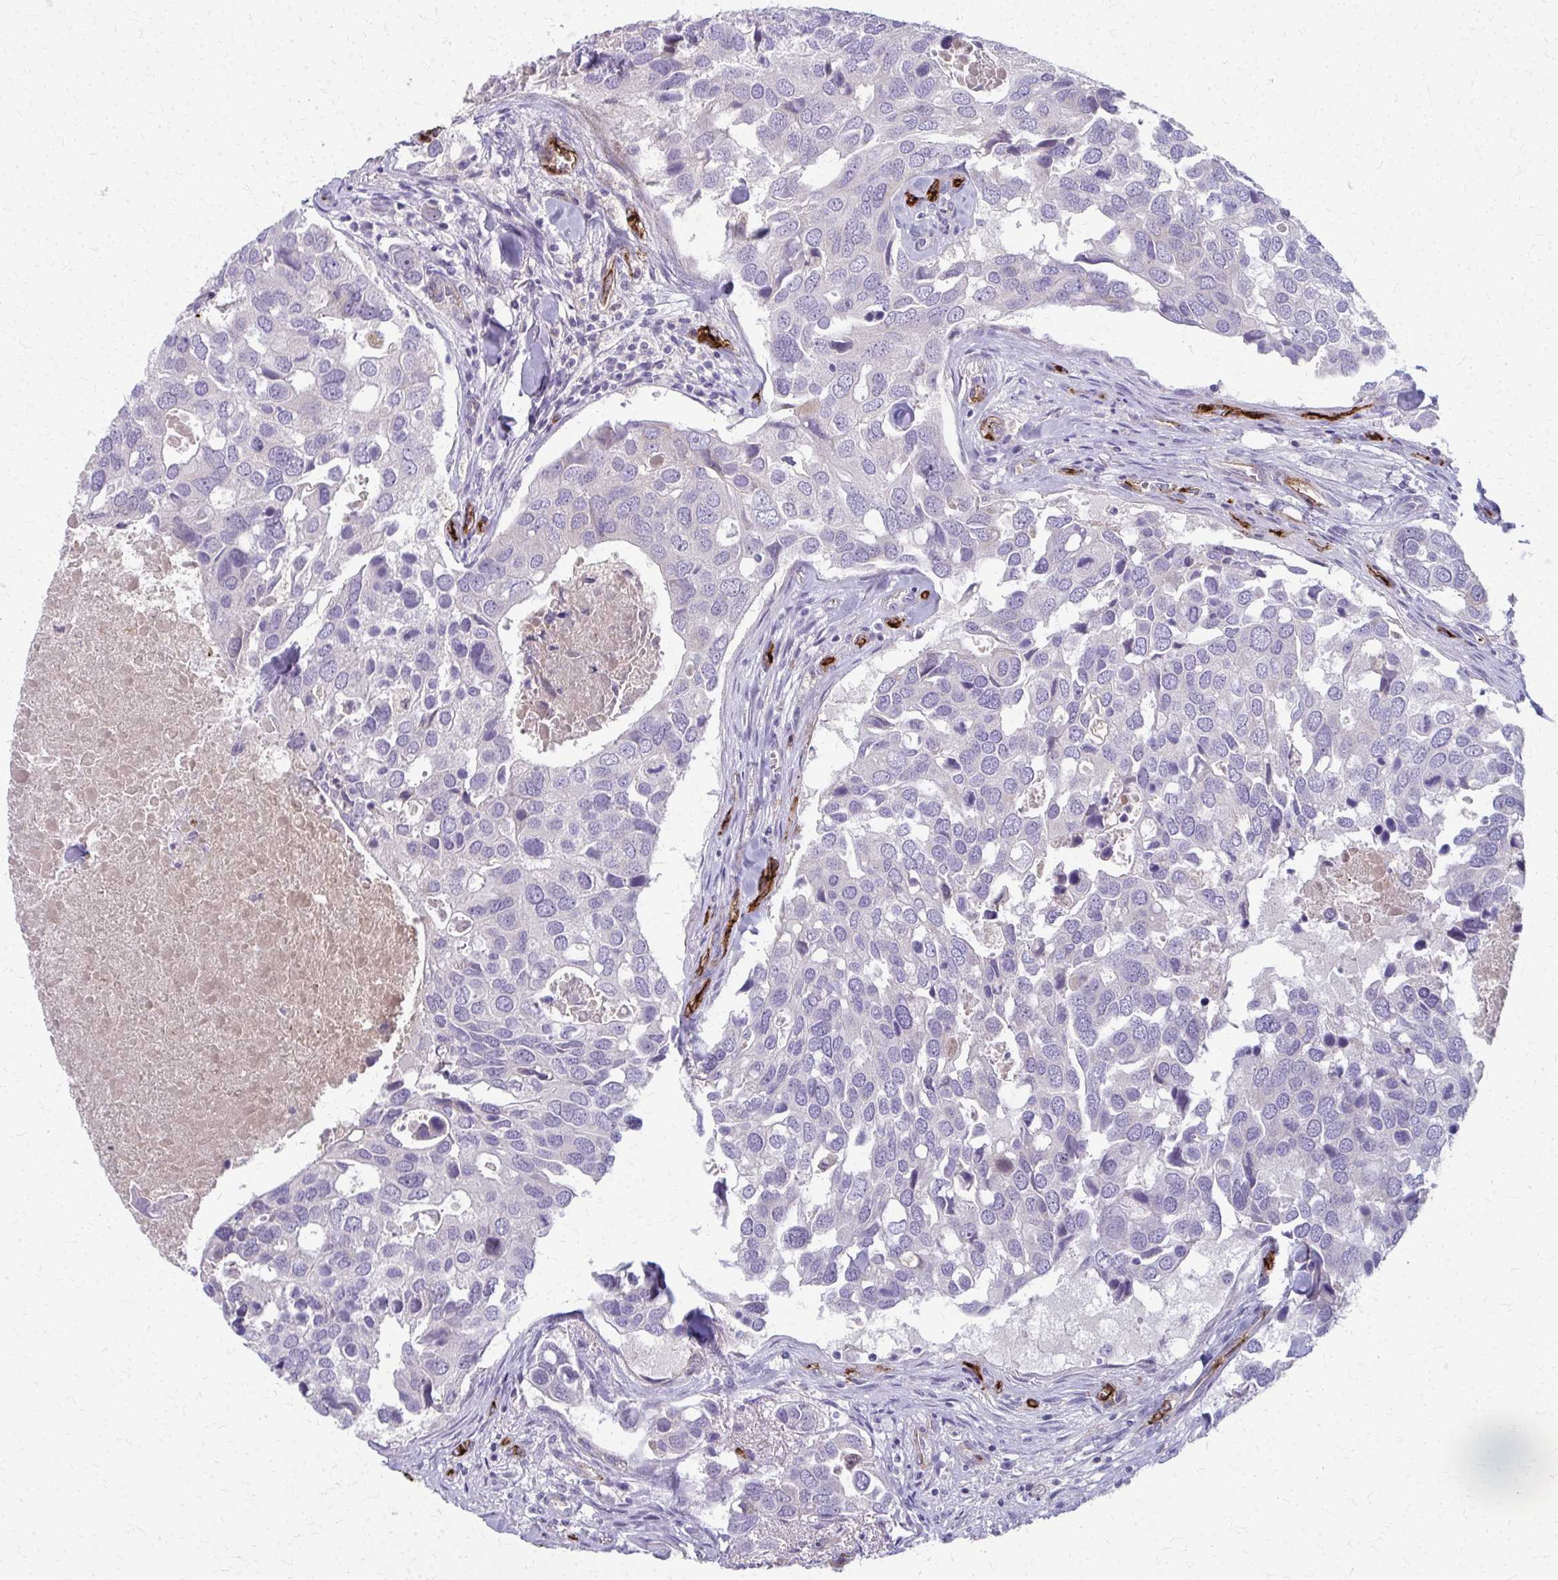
{"staining": {"intensity": "negative", "quantity": "none", "location": "none"}, "tissue": "breast cancer", "cell_type": "Tumor cells", "image_type": "cancer", "snomed": [{"axis": "morphology", "description": "Duct carcinoma"}, {"axis": "topography", "description": "Breast"}], "caption": "High power microscopy histopathology image of an immunohistochemistry (IHC) micrograph of breast cancer, revealing no significant positivity in tumor cells. (DAB (3,3'-diaminobenzidine) IHC, high magnification).", "gene": "ADIPOQ", "patient": {"sex": "female", "age": 83}}